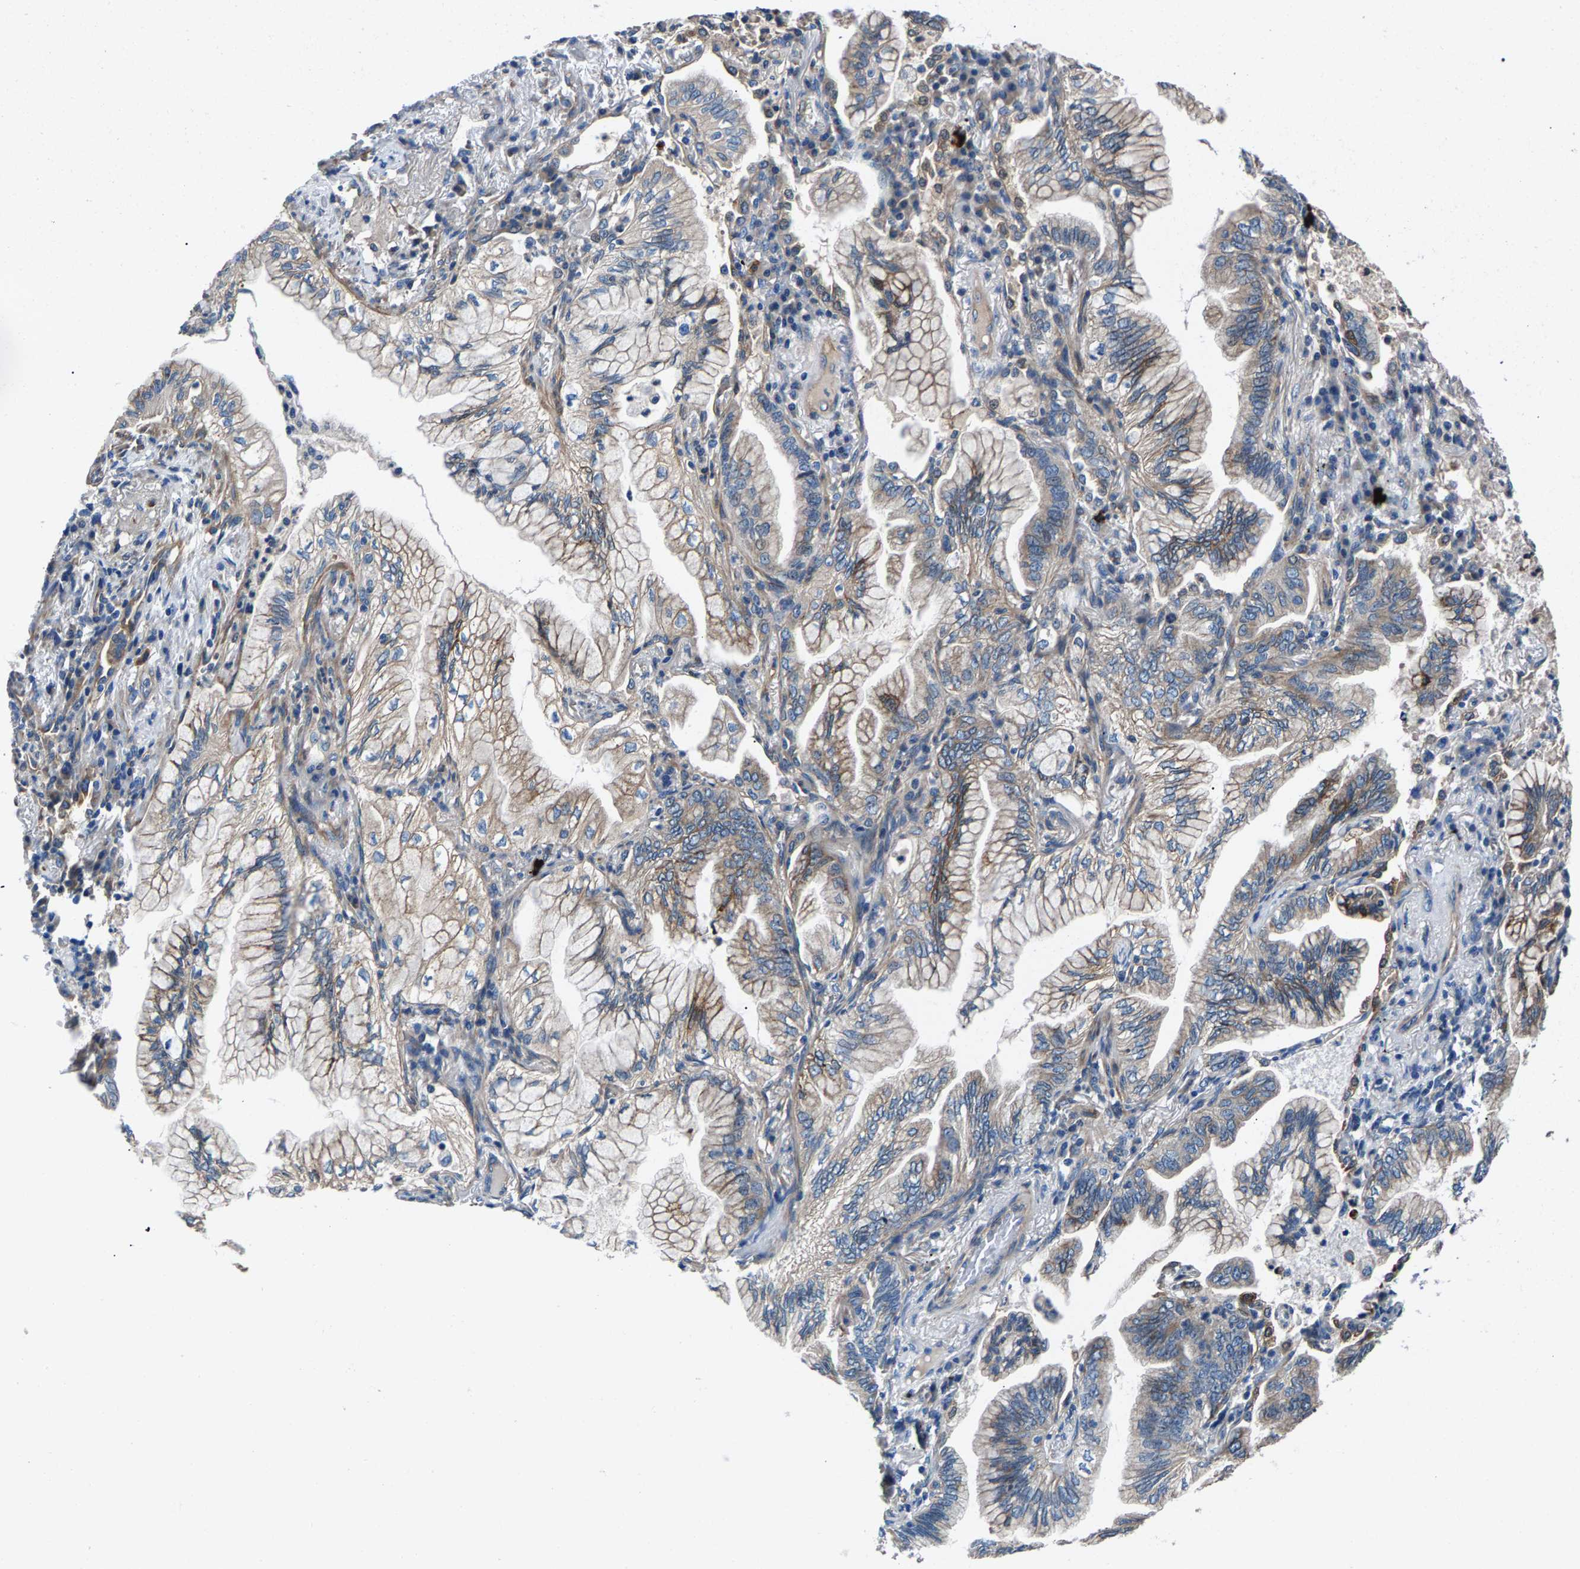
{"staining": {"intensity": "moderate", "quantity": "25%-75%", "location": "cytoplasmic/membranous"}, "tissue": "lung cancer", "cell_type": "Tumor cells", "image_type": "cancer", "snomed": [{"axis": "morphology", "description": "Adenocarcinoma, NOS"}, {"axis": "topography", "description": "Lung"}], "caption": "Lung cancer tissue demonstrates moderate cytoplasmic/membranous staining in about 25%-75% of tumor cells", "gene": "CDRT4", "patient": {"sex": "female", "age": 70}}